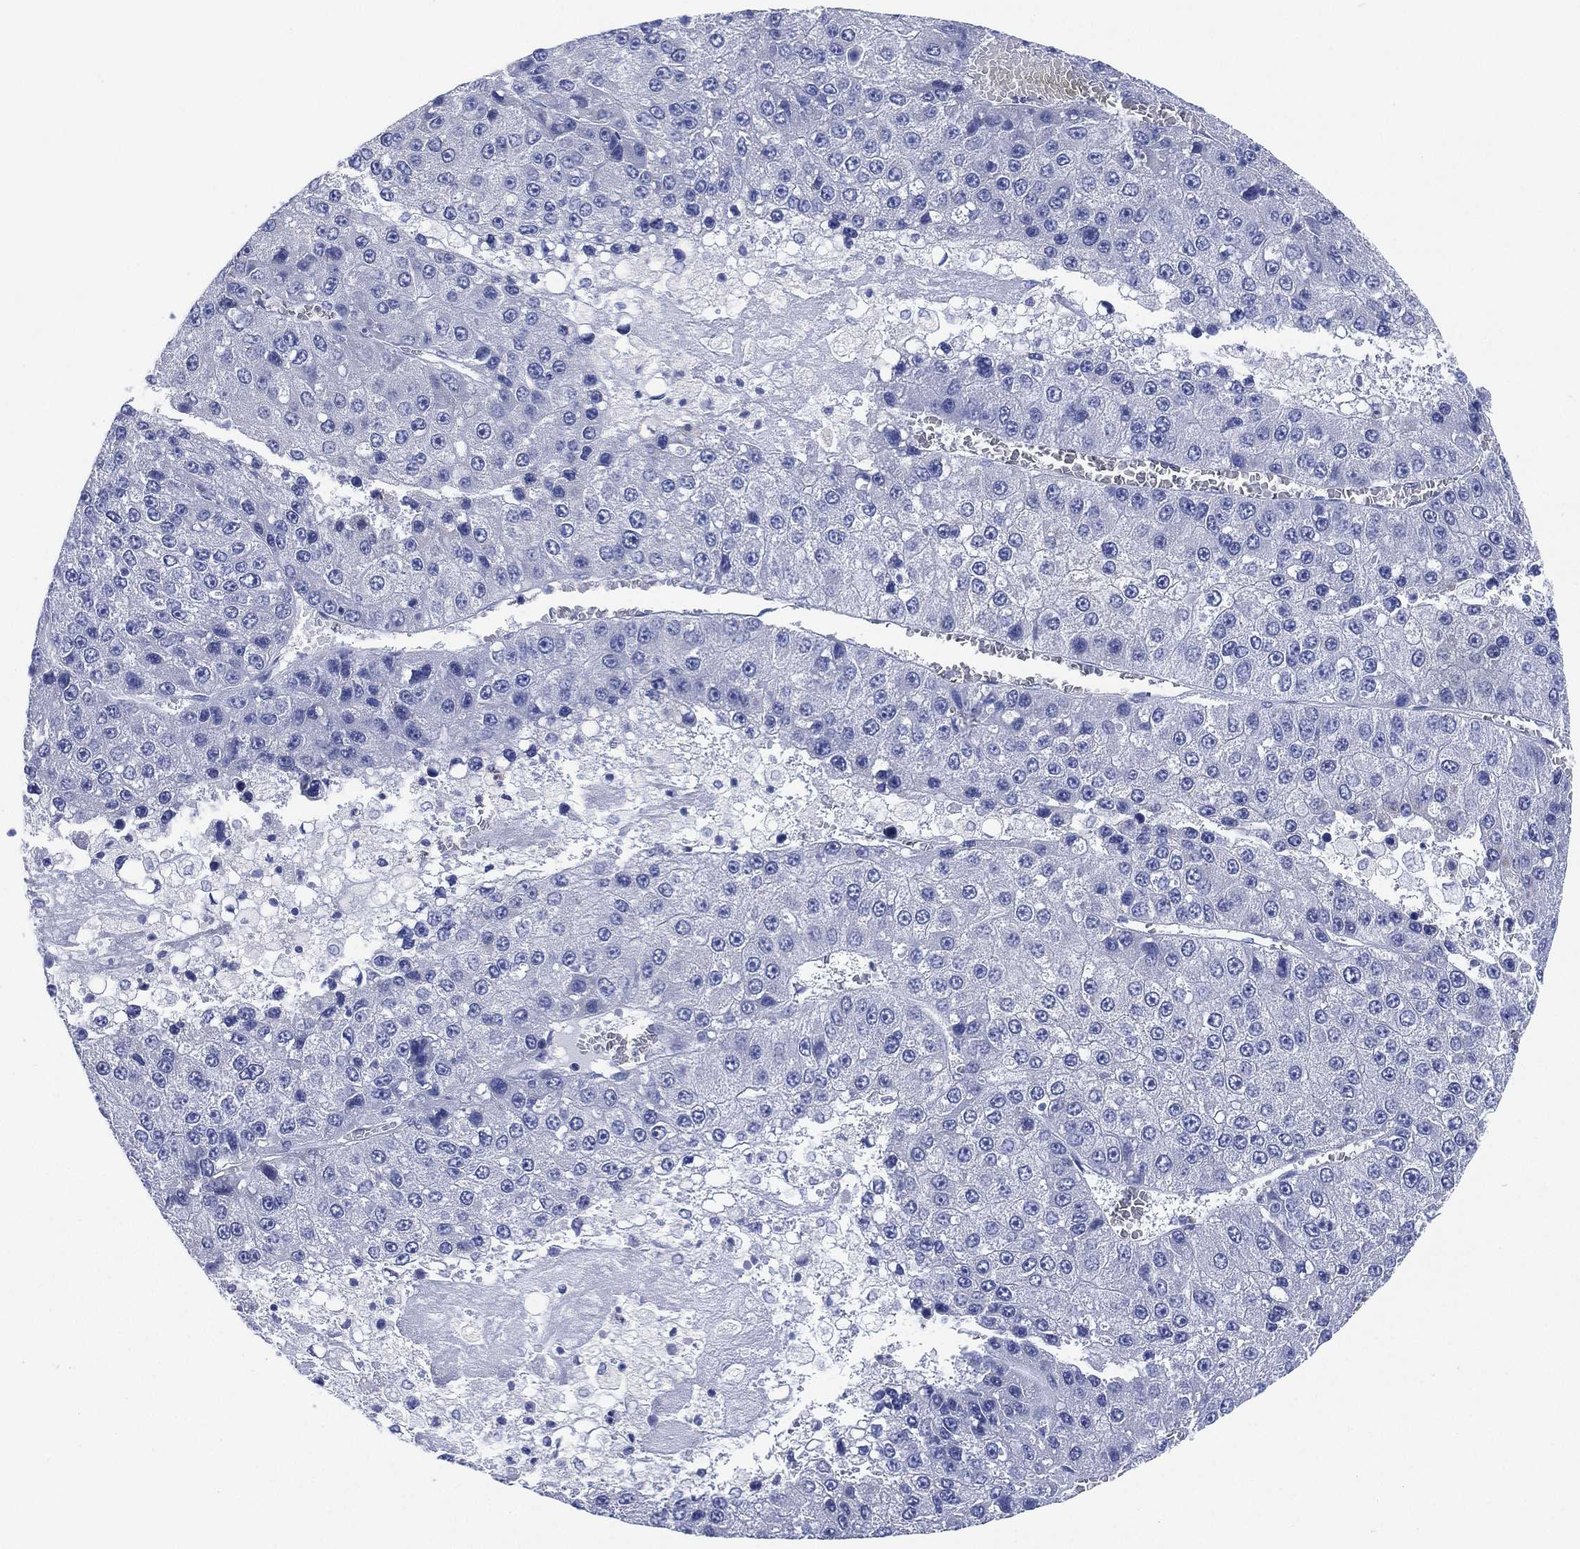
{"staining": {"intensity": "negative", "quantity": "none", "location": "none"}, "tissue": "liver cancer", "cell_type": "Tumor cells", "image_type": "cancer", "snomed": [{"axis": "morphology", "description": "Carcinoma, Hepatocellular, NOS"}, {"axis": "topography", "description": "Liver"}], "caption": "Histopathology image shows no significant protein expression in tumor cells of liver cancer (hepatocellular carcinoma). The staining was performed using DAB to visualize the protein expression in brown, while the nuclei were stained in blue with hematoxylin (Magnification: 20x).", "gene": "SLC9C2", "patient": {"sex": "female", "age": 73}}